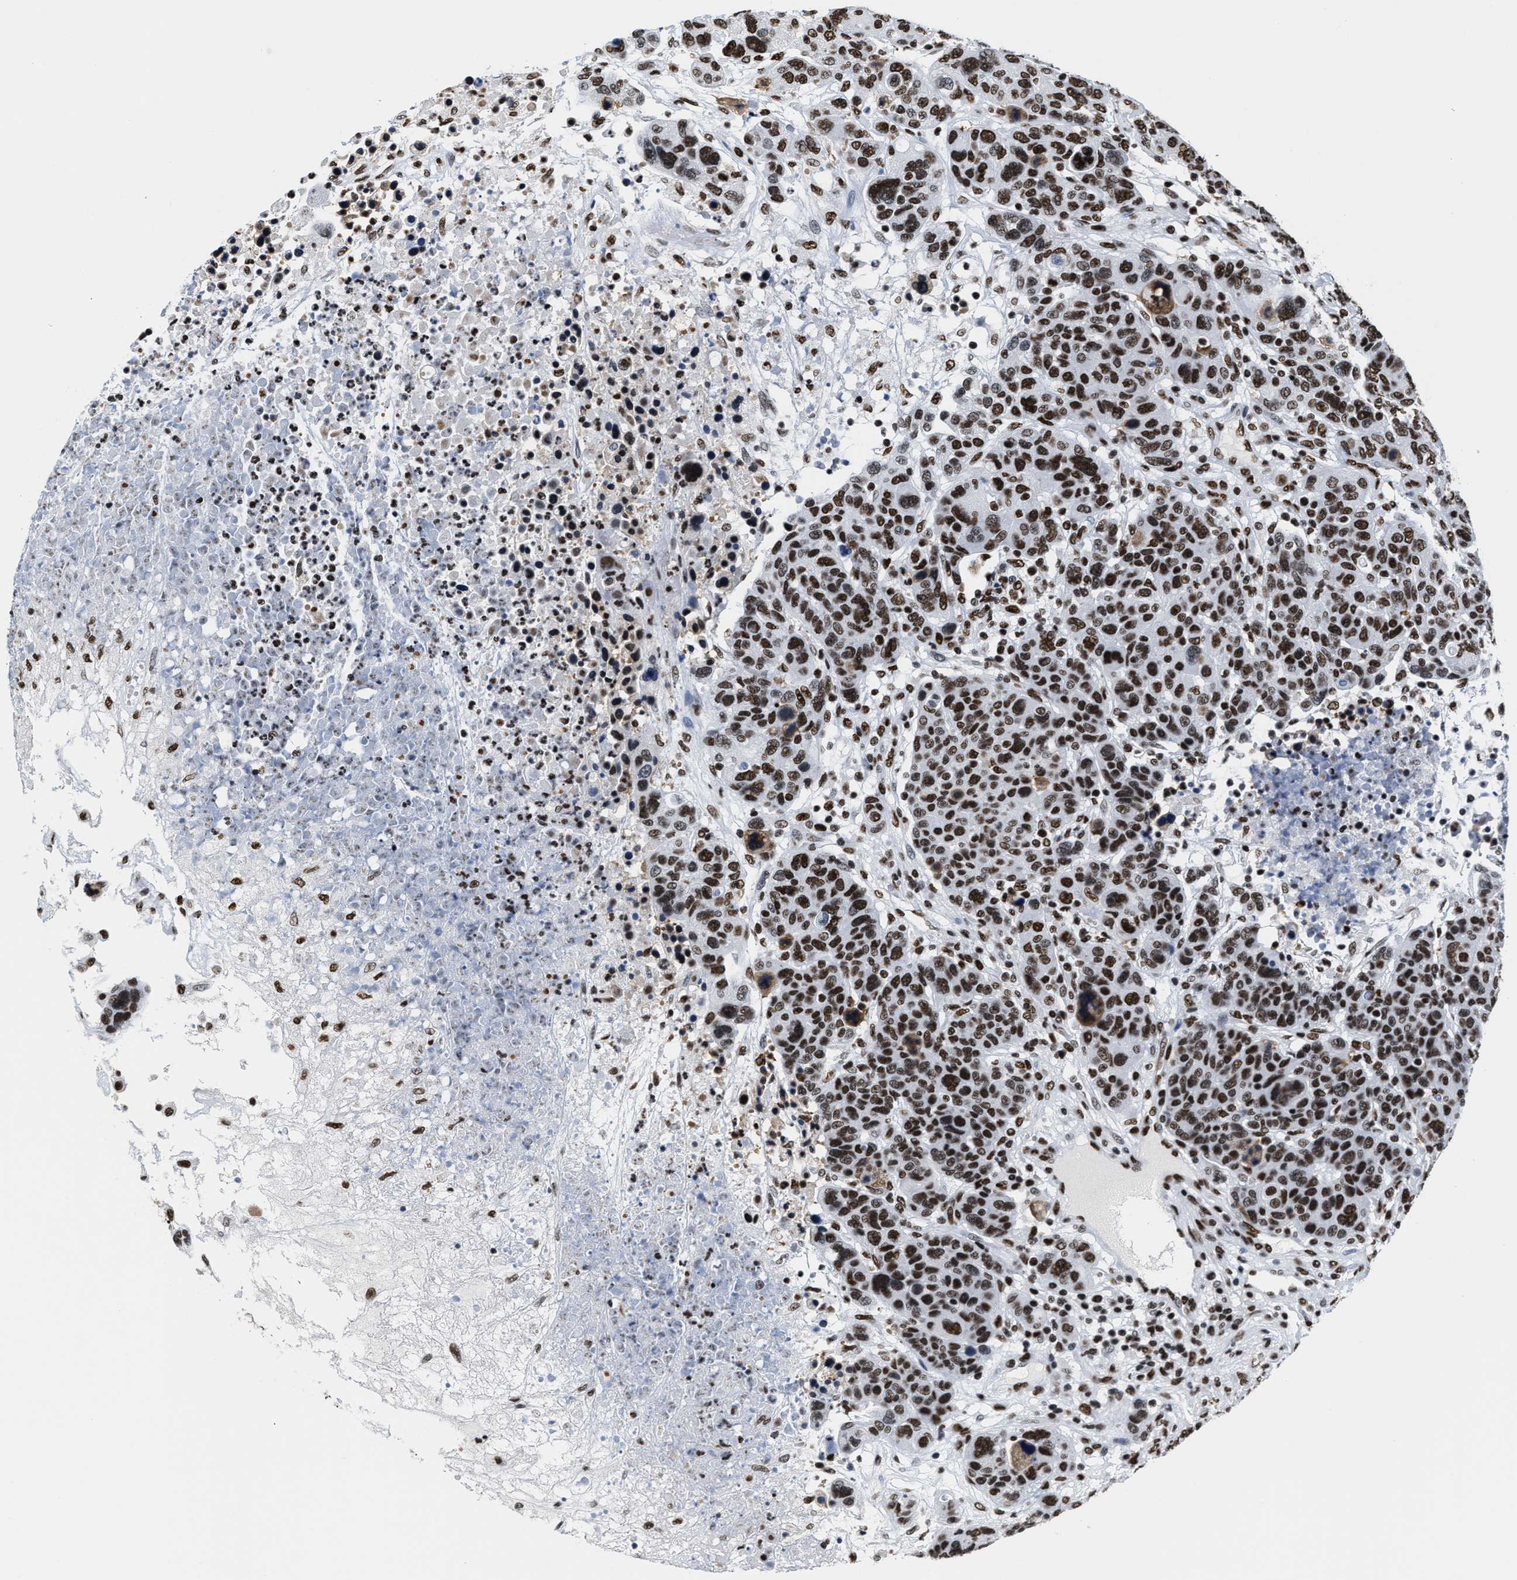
{"staining": {"intensity": "strong", "quantity": ">75%", "location": "nuclear"}, "tissue": "breast cancer", "cell_type": "Tumor cells", "image_type": "cancer", "snomed": [{"axis": "morphology", "description": "Duct carcinoma"}, {"axis": "topography", "description": "Breast"}], "caption": "Immunohistochemistry (DAB (3,3'-diaminobenzidine)) staining of breast invasive ductal carcinoma displays strong nuclear protein expression in about >75% of tumor cells.", "gene": "SMARCC2", "patient": {"sex": "female", "age": 37}}